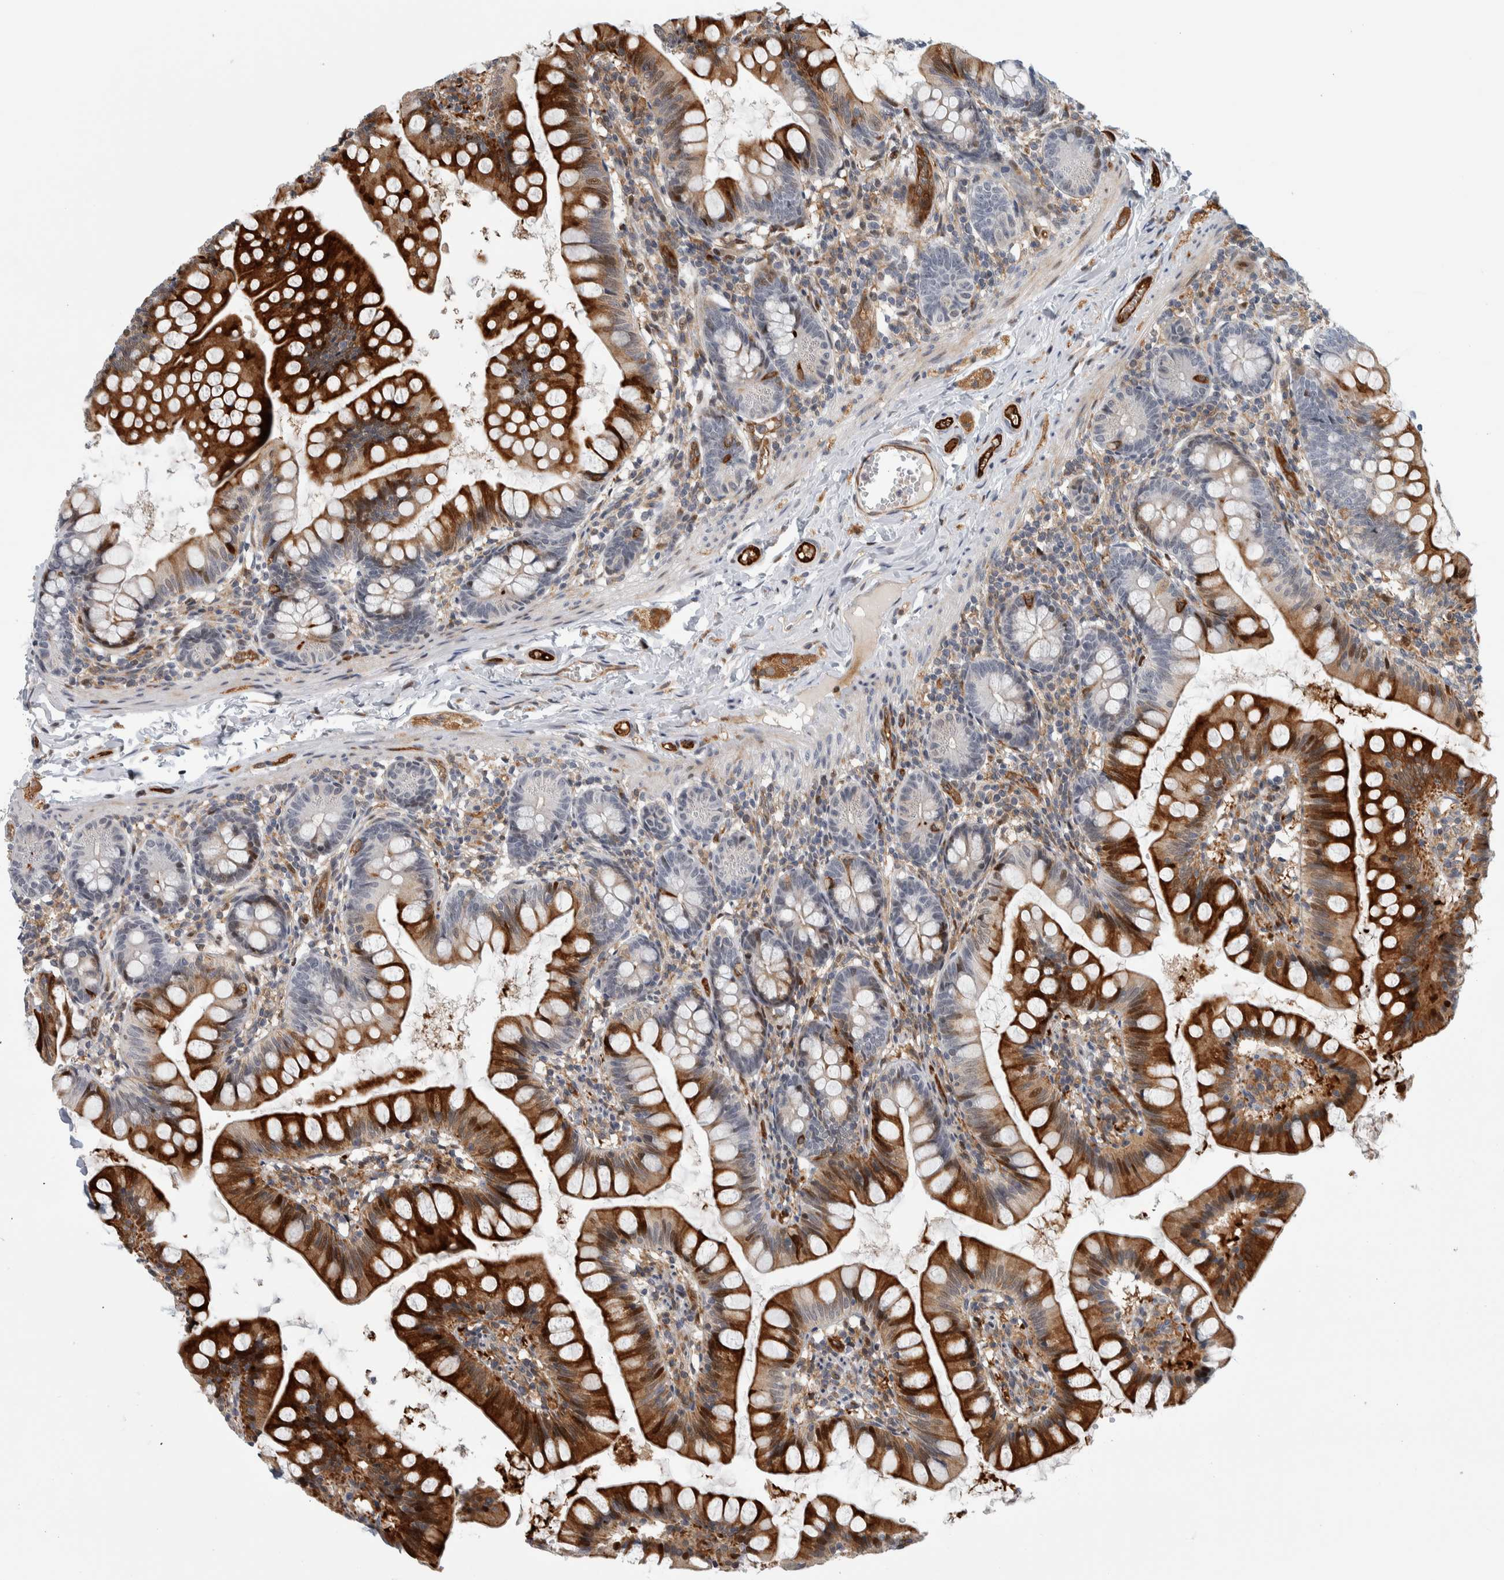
{"staining": {"intensity": "strong", "quantity": "25%-75%", "location": "cytoplasmic/membranous,nuclear"}, "tissue": "small intestine", "cell_type": "Glandular cells", "image_type": "normal", "snomed": [{"axis": "morphology", "description": "Normal tissue, NOS"}, {"axis": "topography", "description": "Small intestine"}], "caption": "Protein staining of unremarkable small intestine shows strong cytoplasmic/membranous,nuclear staining in approximately 25%-75% of glandular cells. Using DAB (3,3'-diaminobenzidine) (brown) and hematoxylin (blue) stains, captured at high magnification using brightfield microscopy.", "gene": "MSL1", "patient": {"sex": "male", "age": 7}}